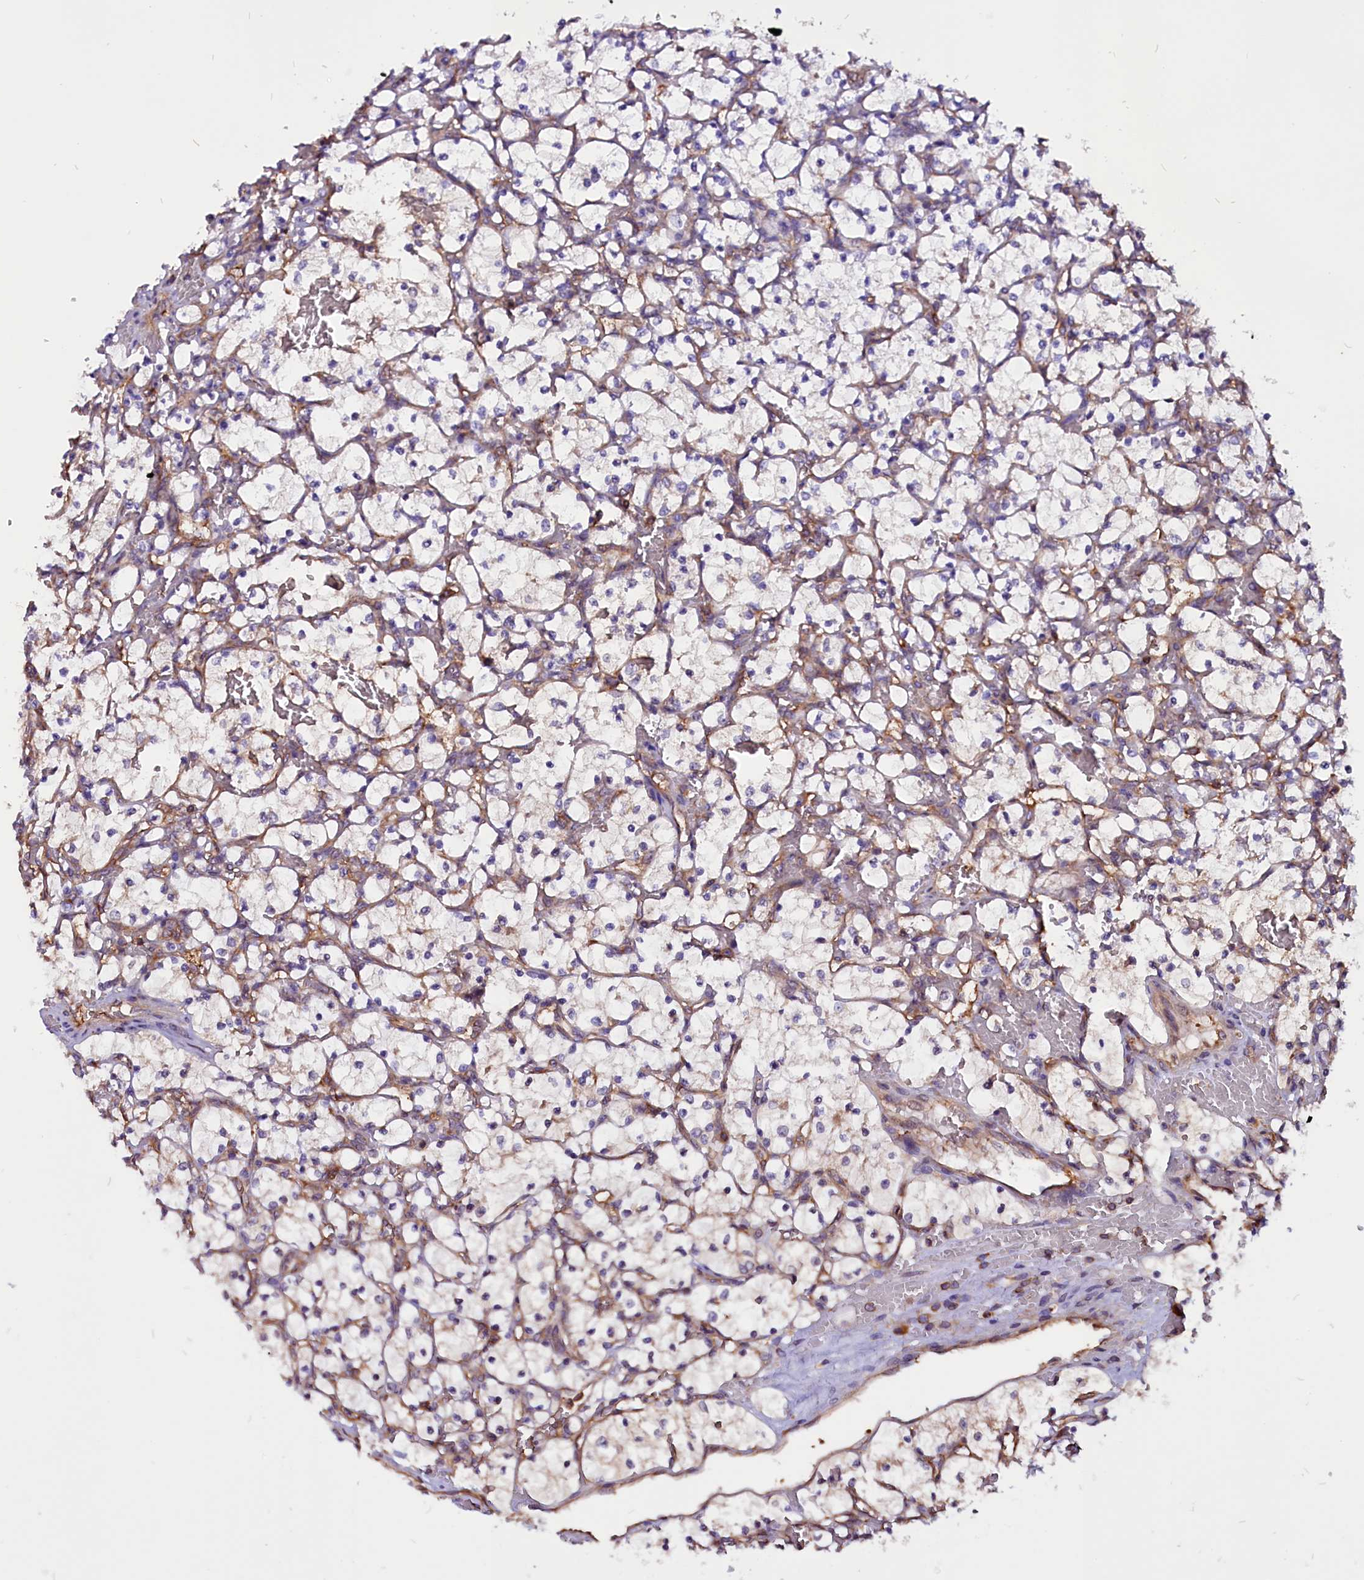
{"staining": {"intensity": "negative", "quantity": "none", "location": "none"}, "tissue": "renal cancer", "cell_type": "Tumor cells", "image_type": "cancer", "snomed": [{"axis": "morphology", "description": "Adenocarcinoma, NOS"}, {"axis": "topography", "description": "Kidney"}], "caption": "Renal cancer (adenocarcinoma) was stained to show a protein in brown. There is no significant expression in tumor cells.", "gene": "EIF3G", "patient": {"sex": "female", "age": 69}}